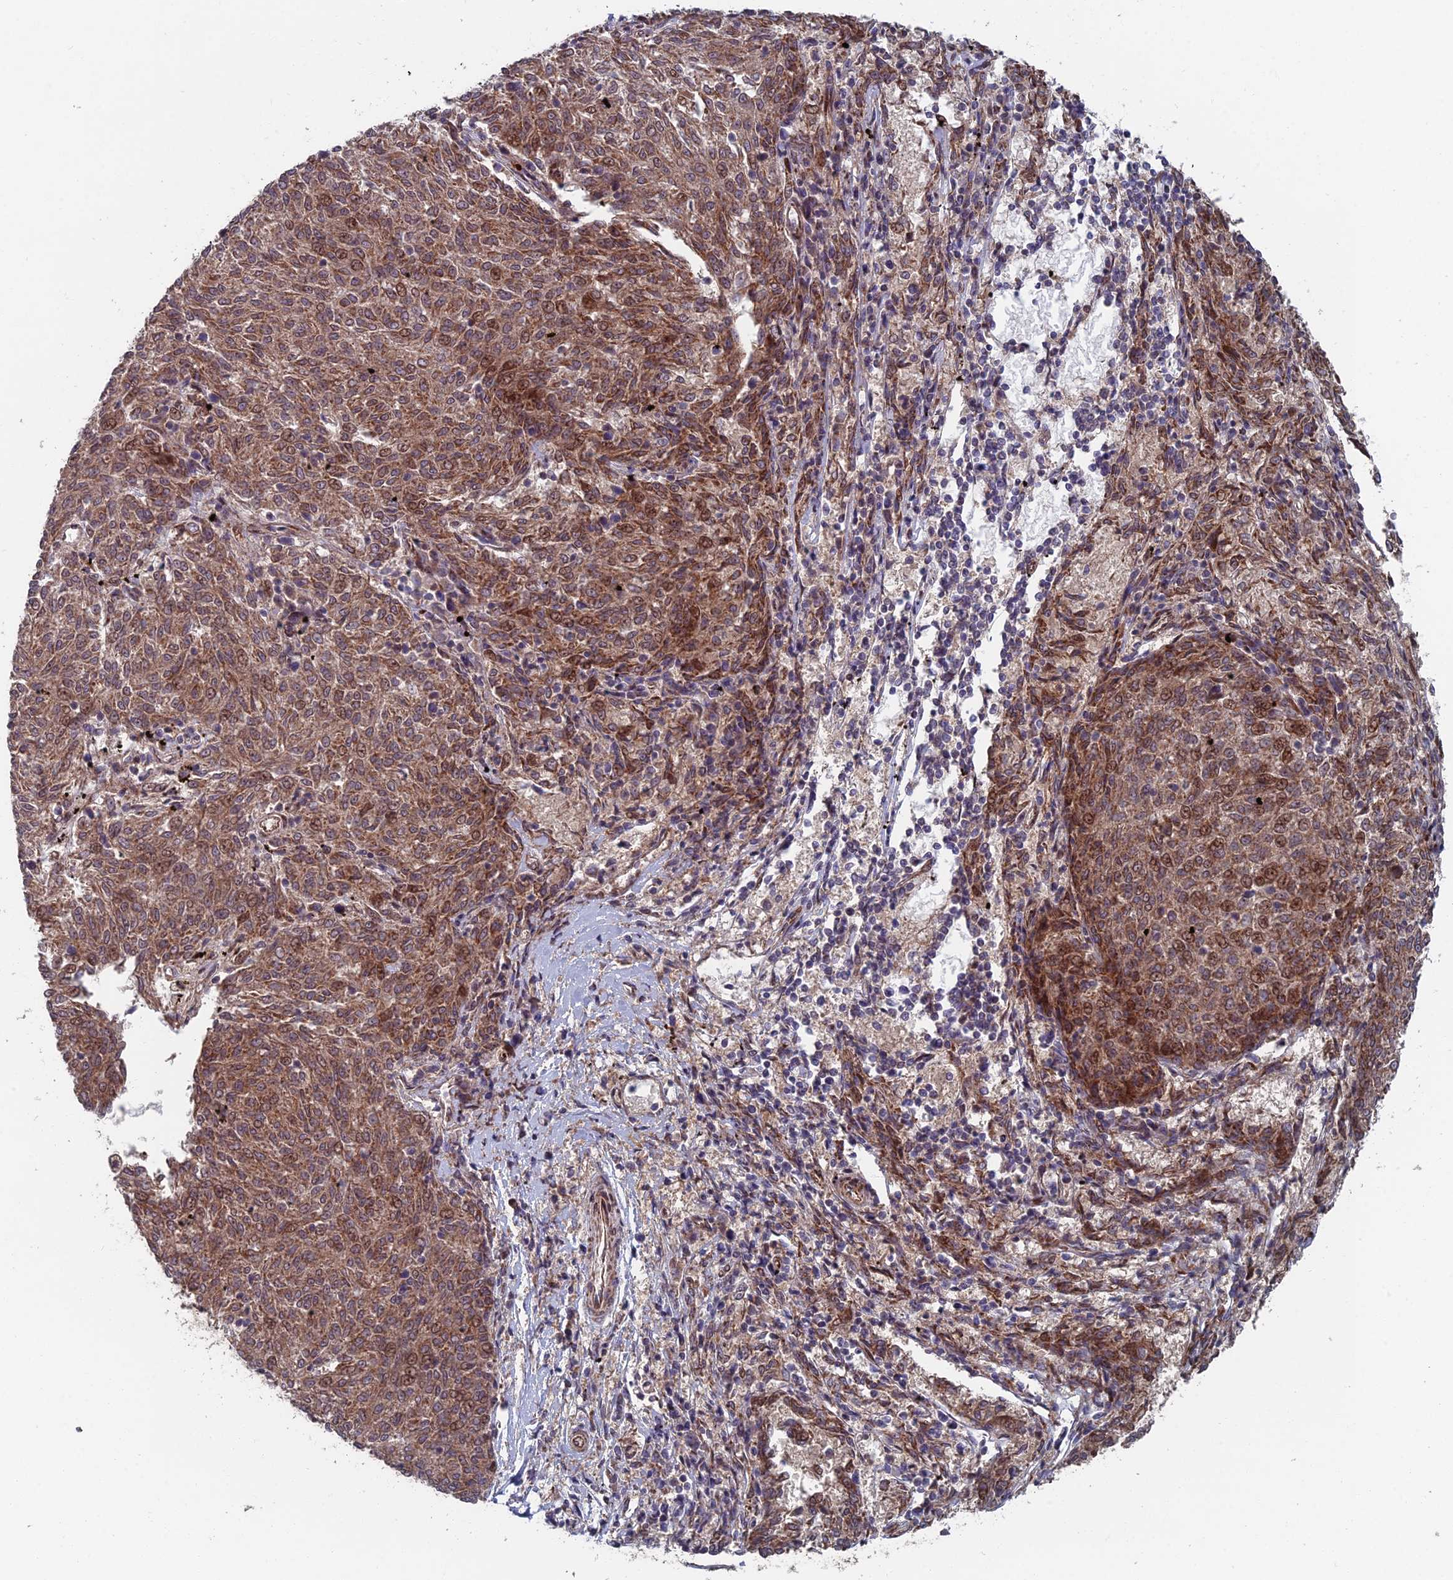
{"staining": {"intensity": "moderate", "quantity": "25%-75%", "location": "cytoplasmic/membranous,nuclear"}, "tissue": "melanoma", "cell_type": "Tumor cells", "image_type": "cancer", "snomed": [{"axis": "morphology", "description": "Malignant melanoma, NOS"}, {"axis": "topography", "description": "Skin"}], "caption": "Protein analysis of melanoma tissue shows moderate cytoplasmic/membranous and nuclear positivity in approximately 25%-75% of tumor cells.", "gene": "GTF2IRD1", "patient": {"sex": "female", "age": 72}}